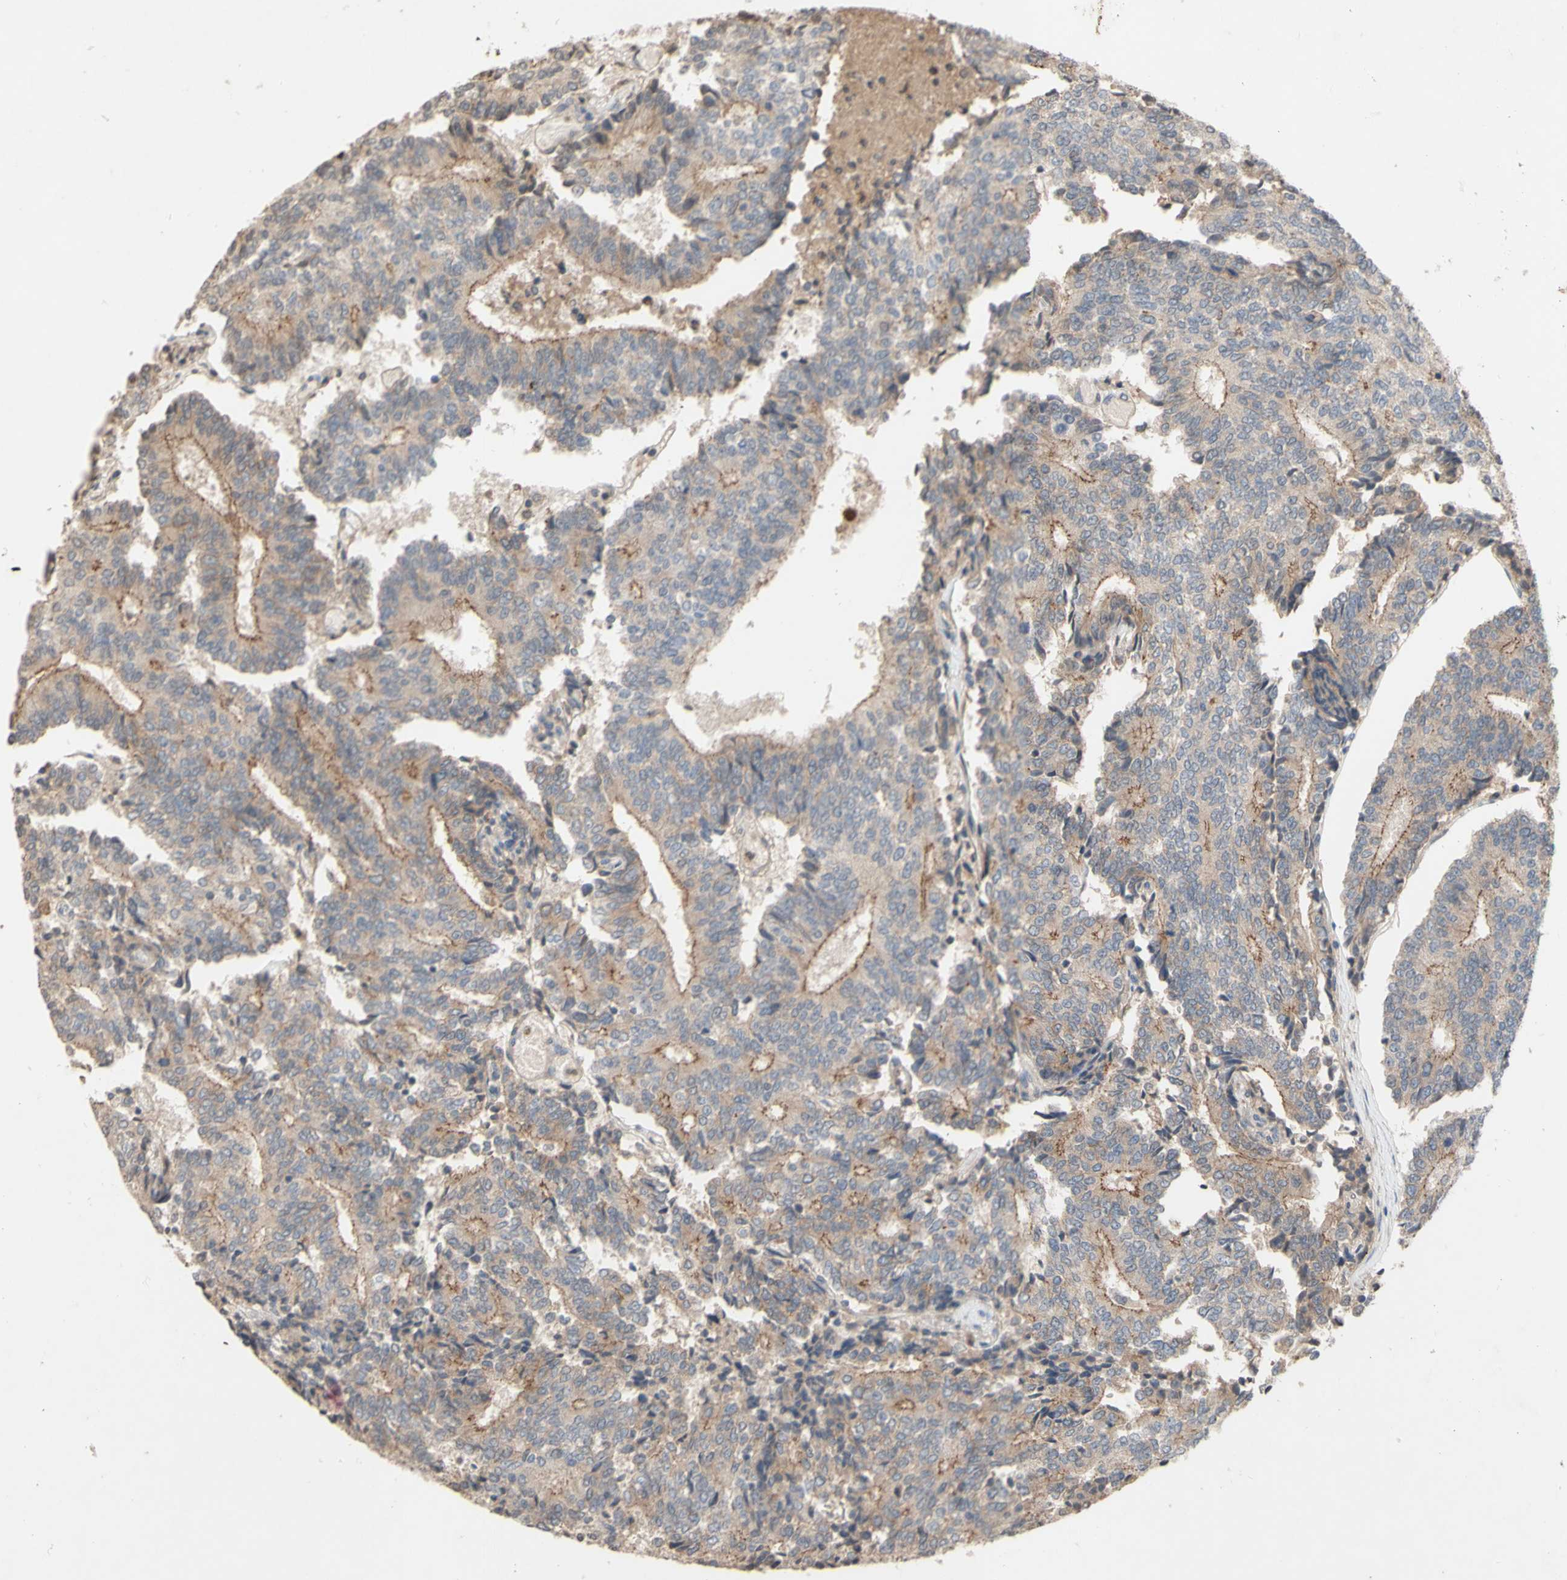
{"staining": {"intensity": "moderate", "quantity": ">75%", "location": "cytoplasmic/membranous"}, "tissue": "prostate cancer", "cell_type": "Tumor cells", "image_type": "cancer", "snomed": [{"axis": "morphology", "description": "Normal tissue, NOS"}, {"axis": "morphology", "description": "Adenocarcinoma, High grade"}, {"axis": "topography", "description": "Prostate"}, {"axis": "topography", "description": "Seminal veicle"}], "caption": "Prostate cancer stained with IHC displays moderate cytoplasmic/membranous staining in approximately >75% of tumor cells.", "gene": "NECTIN3", "patient": {"sex": "male", "age": 55}}